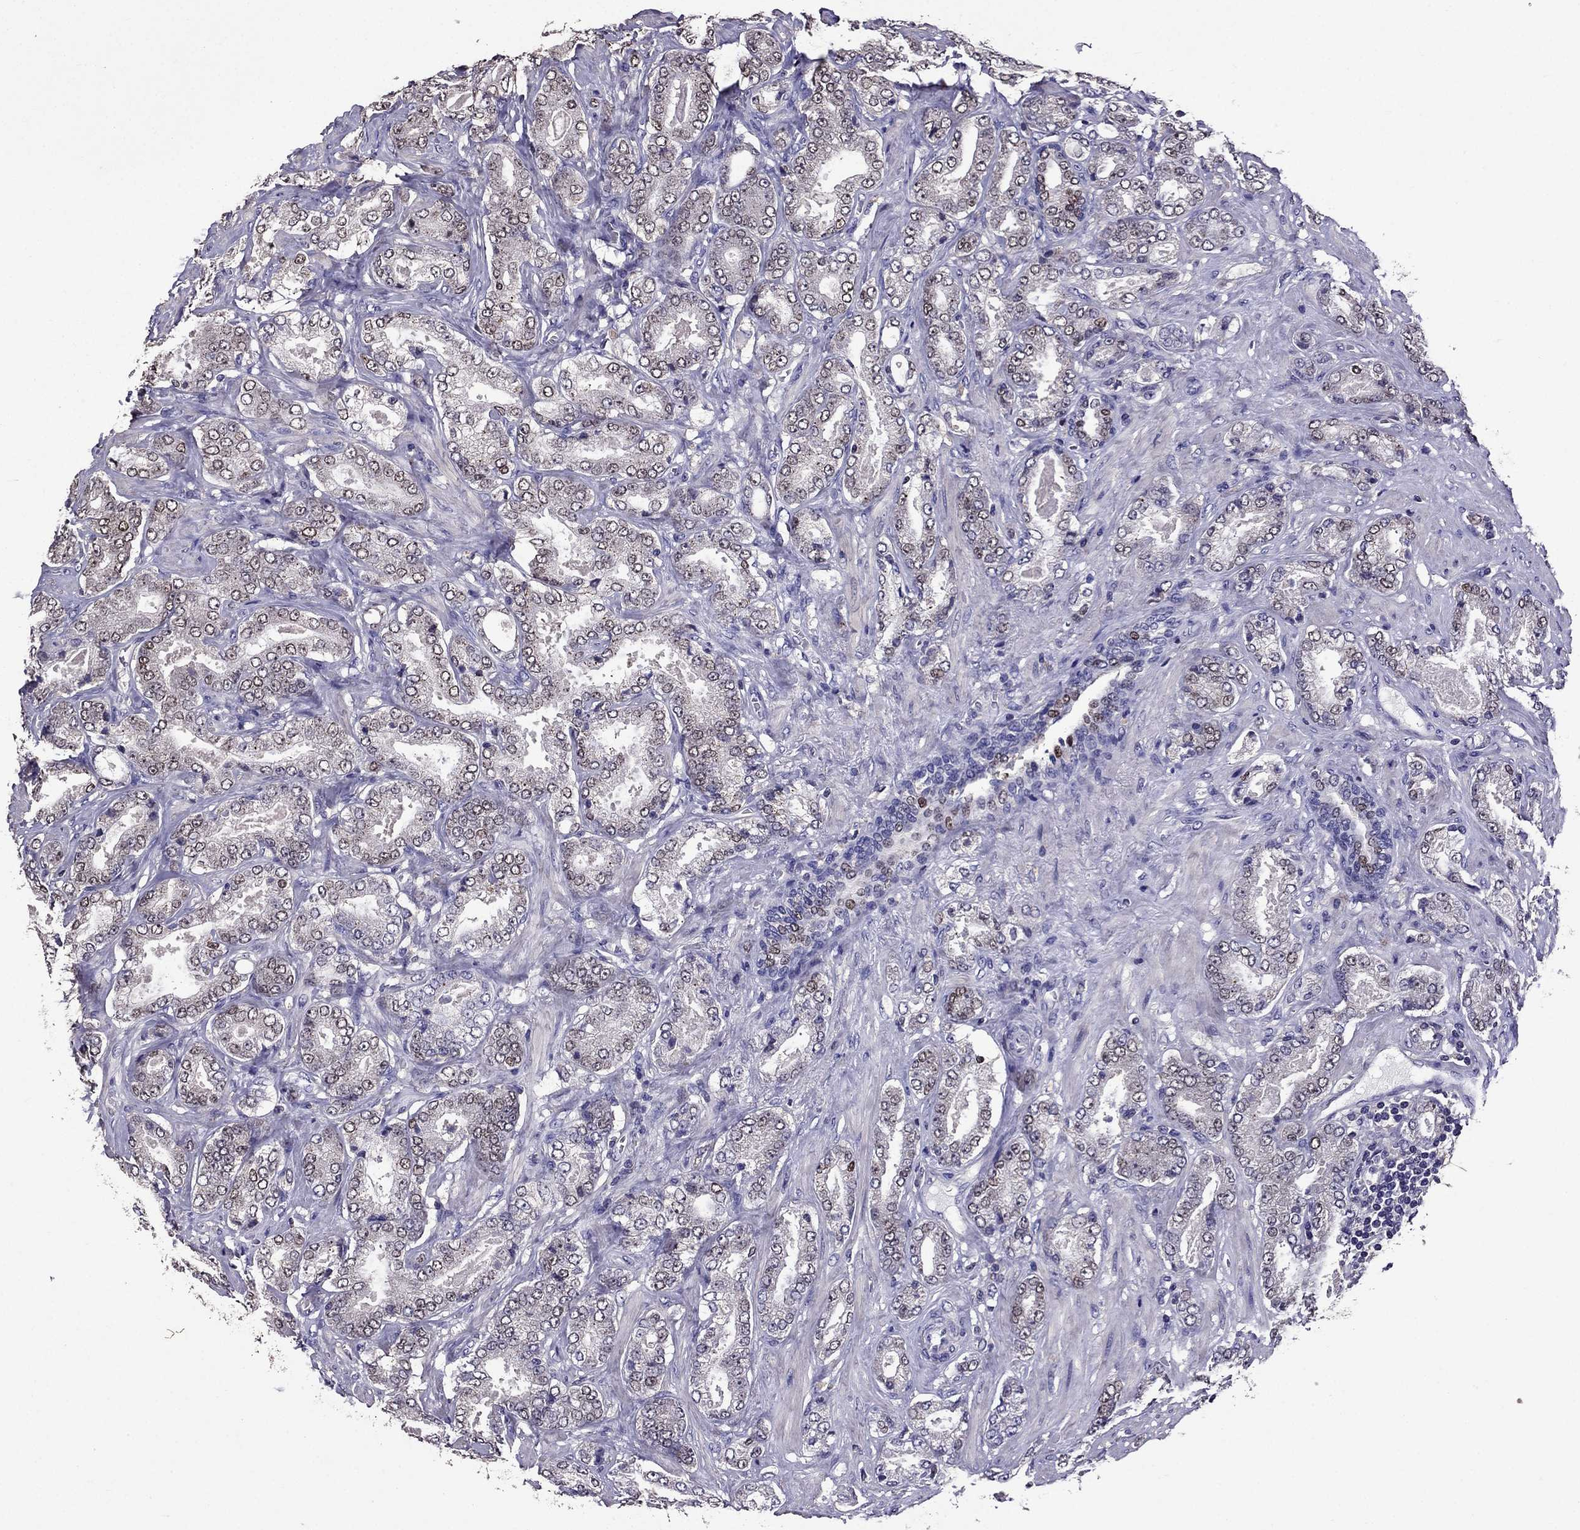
{"staining": {"intensity": "negative", "quantity": "none", "location": "none"}, "tissue": "prostate cancer", "cell_type": "Tumor cells", "image_type": "cancer", "snomed": [{"axis": "morphology", "description": "Adenocarcinoma, NOS"}, {"axis": "topography", "description": "Prostate"}], "caption": "Immunohistochemistry (IHC) photomicrograph of prostate cancer stained for a protein (brown), which exhibits no expression in tumor cells.", "gene": "NKX3-1", "patient": {"sex": "male", "age": 64}}